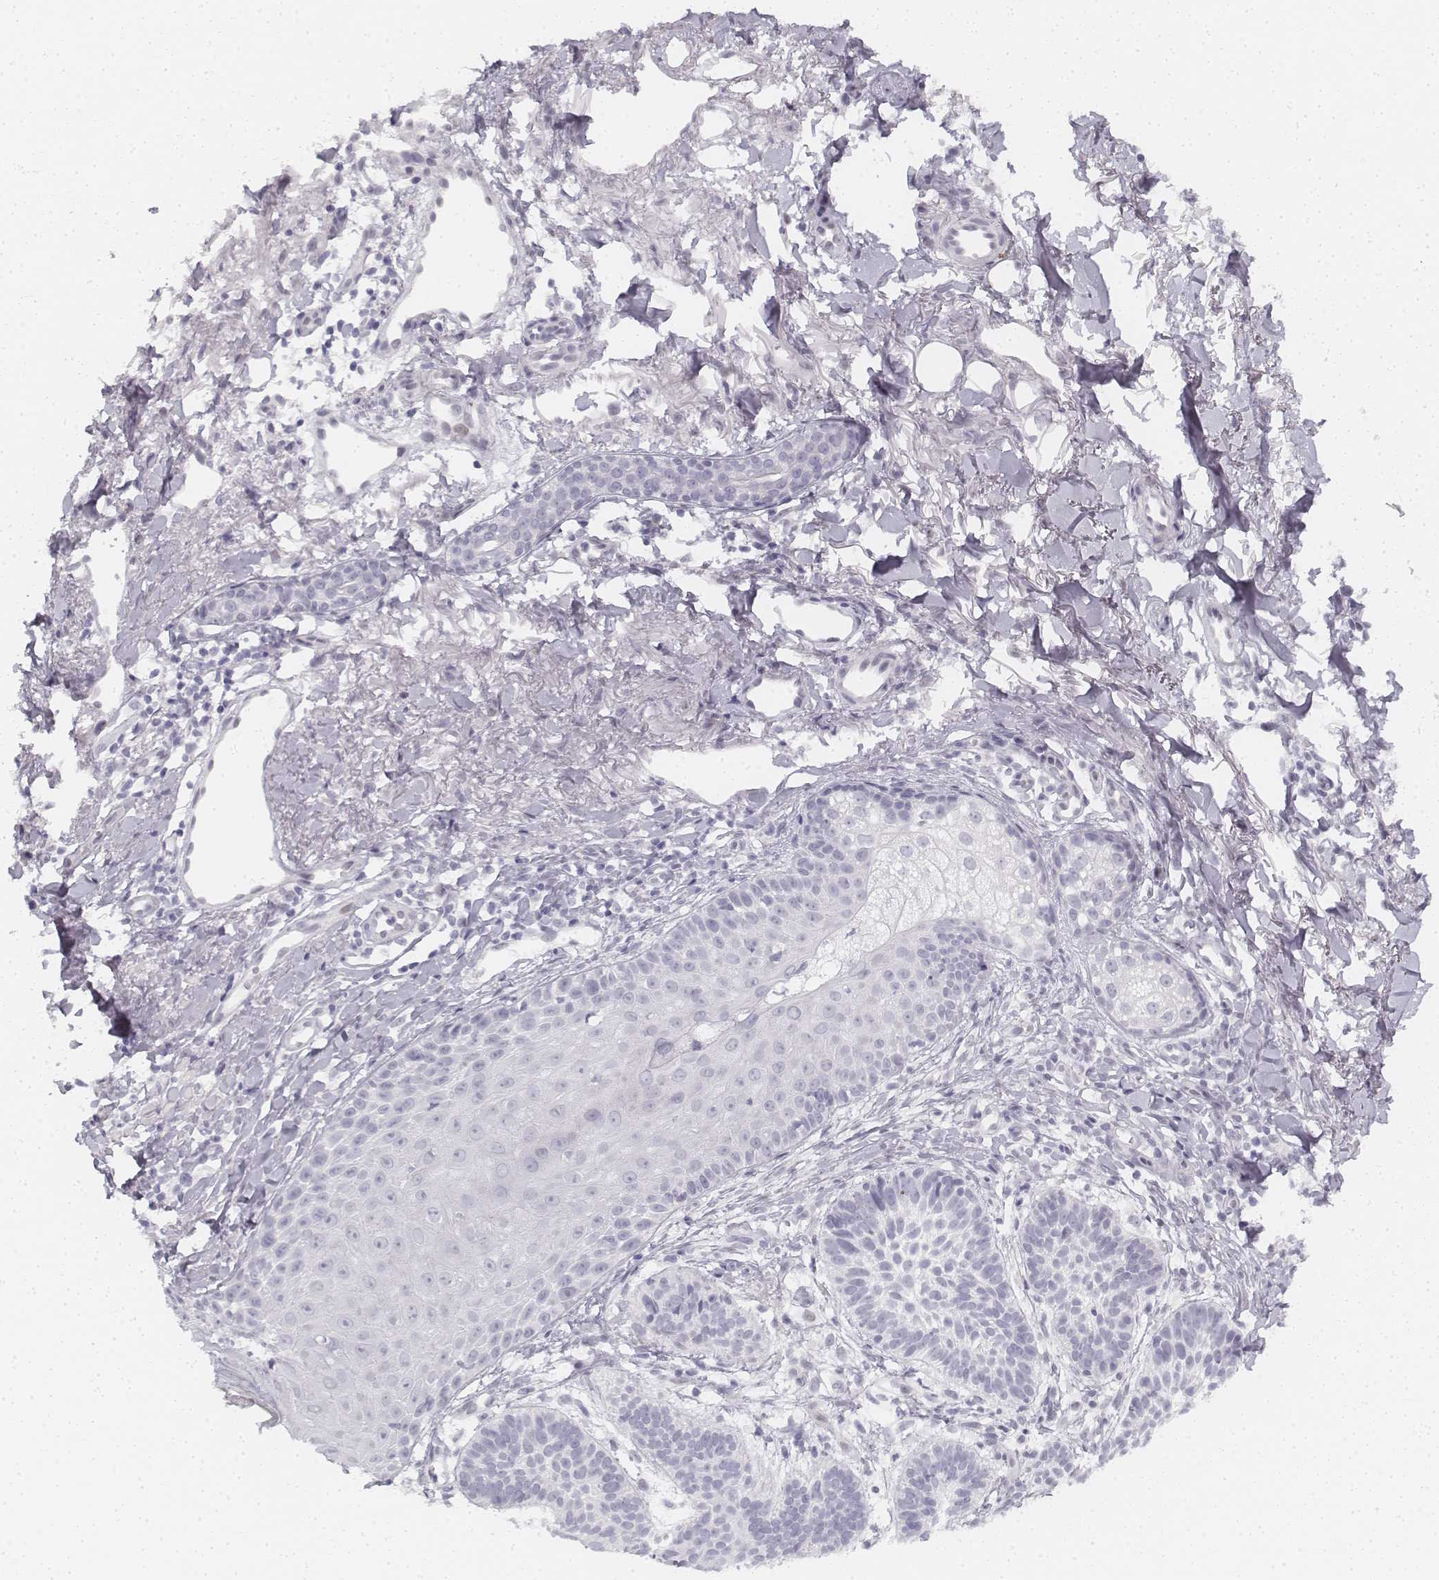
{"staining": {"intensity": "negative", "quantity": "none", "location": "none"}, "tissue": "skin cancer", "cell_type": "Tumor cells", "image_type": "cancer", "snomed": [{"axis": "morphology", "description": "Basal cell carcinoma"}, {"axis": "topography", "description": "Skin"}], "caption": "Immunohistochemistry (IHC) histopathology image of human skin basal cell carcinoma stained for a protein (brown), which shows no positivity in tumor cells.", "gene": "KRTAP2-1", "patient": {"sex": "male", "age": 72}}